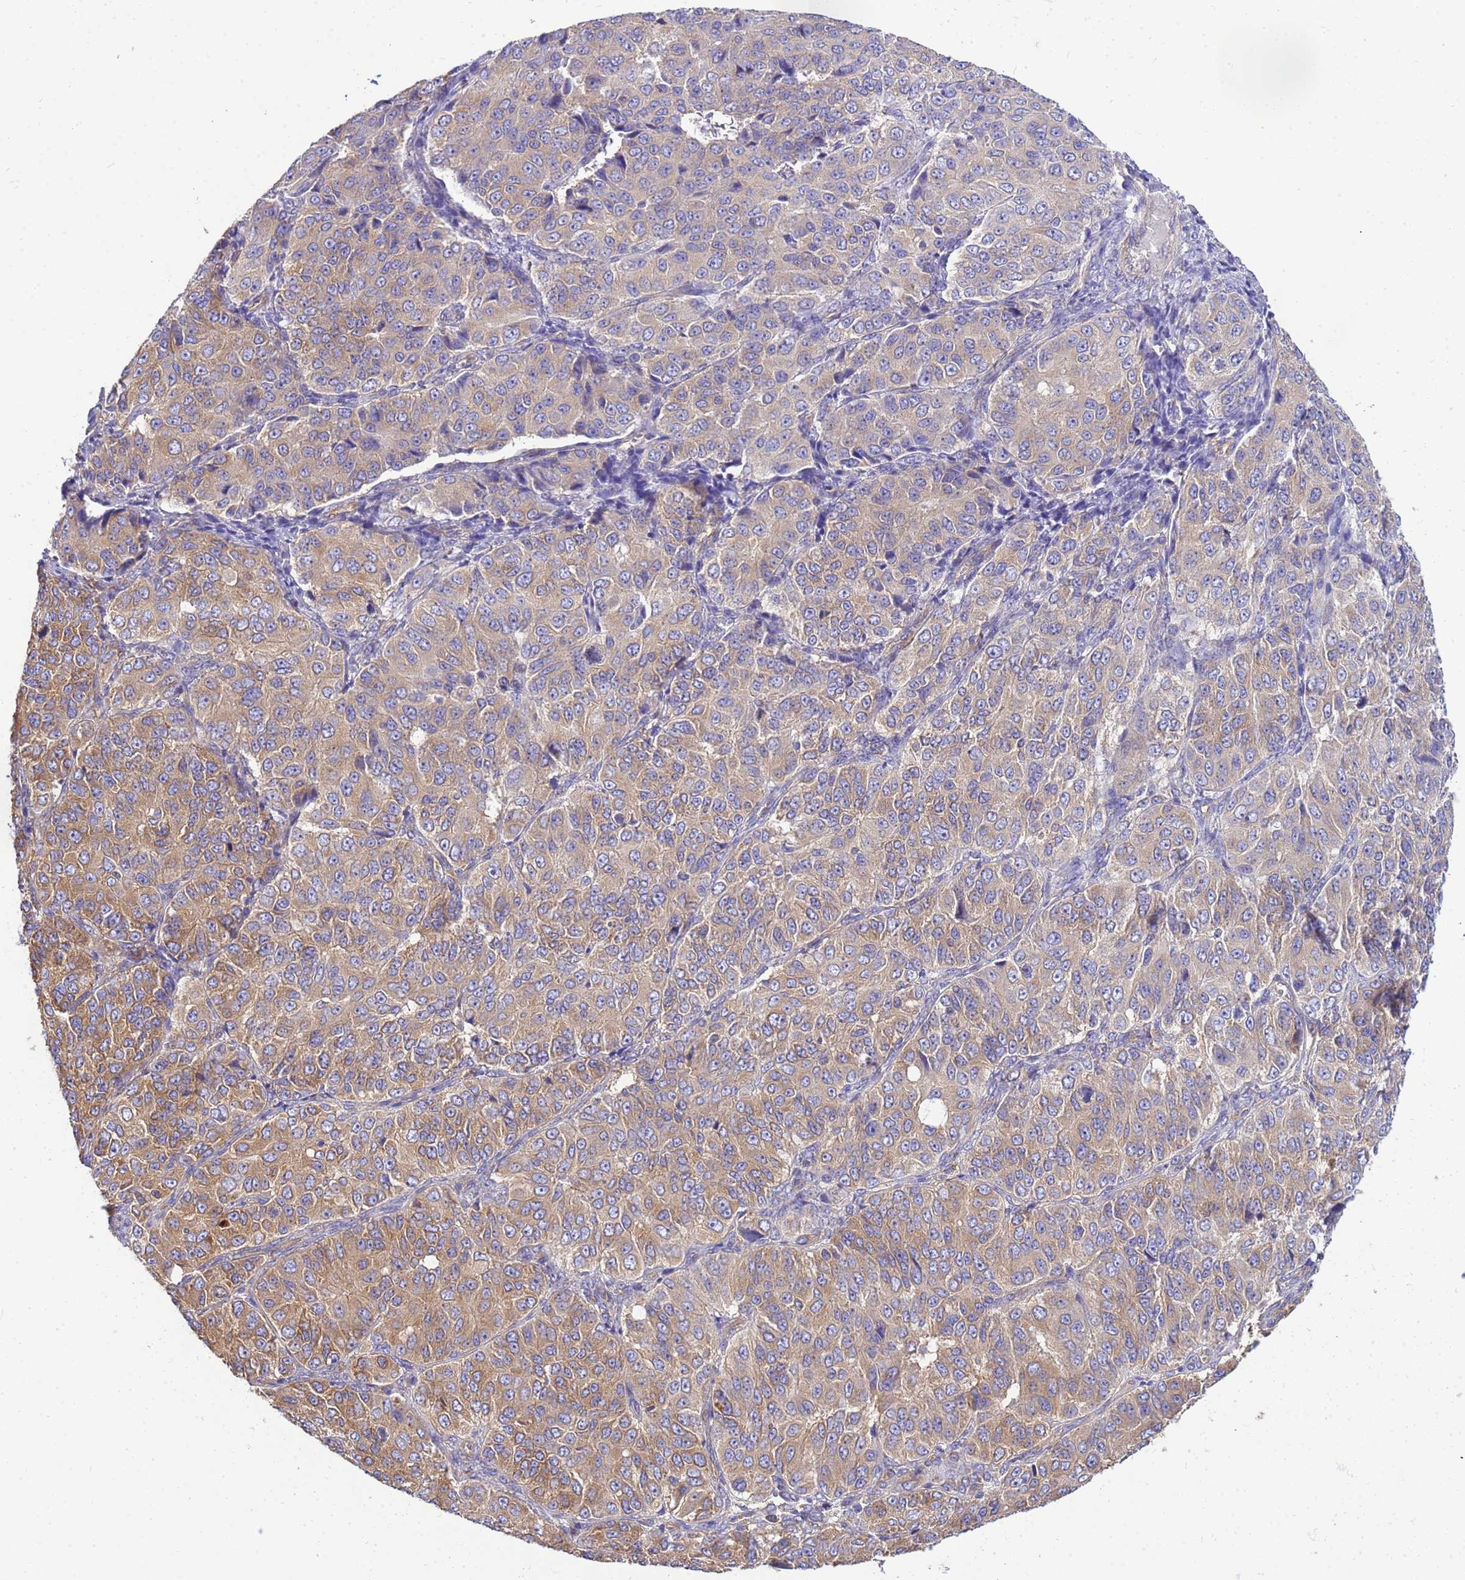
{"staining": {"intensity": "moderate", "quantity": "25%-75%", "location": "cytoplasmic/membranous"}, "tissue": "ovarian cancer", "cell_type": "Tumor cells", "image_type": "cancer", "snomed": [{"axis": "morphology", "description": "Carcinoma, endometroid"}, {"axis": "topography", "description": "Ovary"}], "caption": "Protein staining of ovarian cancer (endometroid carcinoma) tissue exhibits moderate cytoplasmic/membranous expression in about 25%-75% of tumor cells. (IHC, brightfield microscopy, high magnification).", "gene": "TUBB1", "patient": {"sex": "female", "age": 51}}